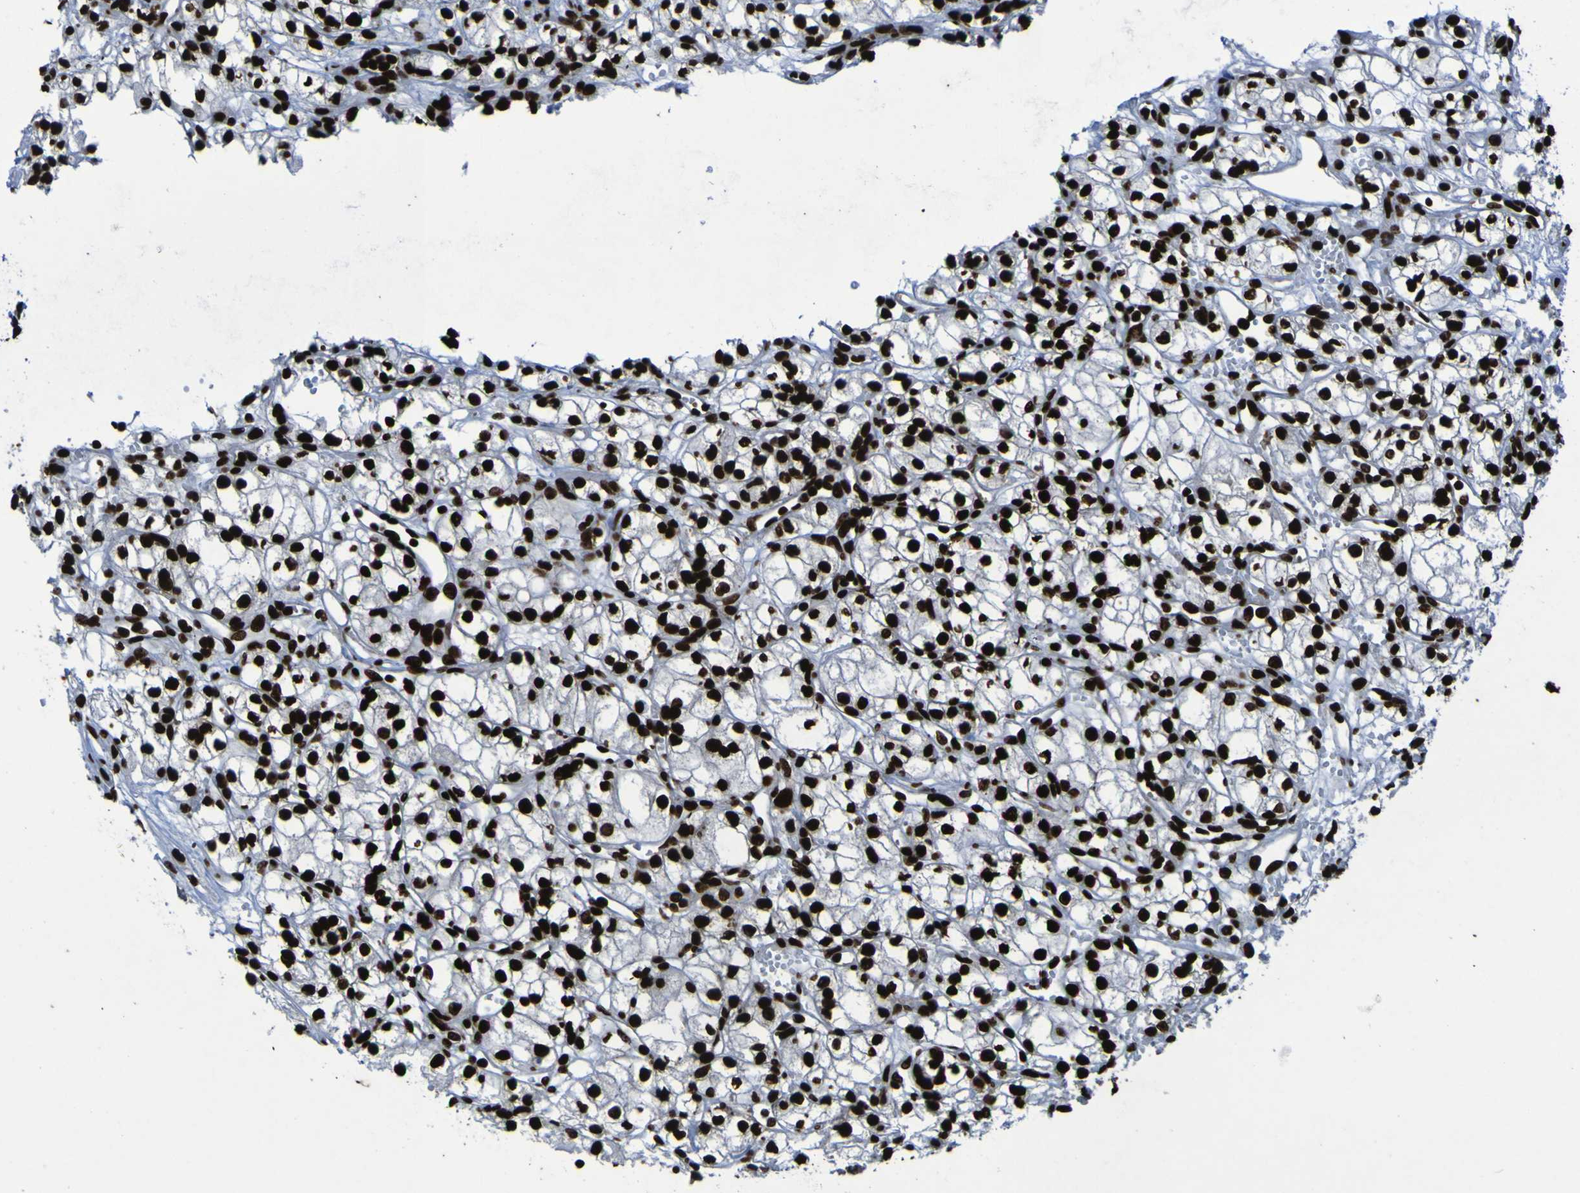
{"staining": {"intensity": "strong", "quantity": ">75%", "location": "nuclear"}, "tissue": "renal cancer", "cell_type": "Tumor cells", "image_type": "cancer", "snomed": [{"axis": "morphology", "description": "Normal tissue, NOS"}, {"axis": "morphology", "description": "Adenocarcinoma, NOS"}, {"axis": "topography", "description": "Kidney"}], "caption": "Renal cancer (adenocarcinoma) stained with IHC exhibits strong nuclear staining in about >75% of tumor cells. (DAB (3,3'-diaminobenzidine) IHC, brown staining for protein, blue staining for nuclei).", "gene": "NPM1", "patient": {"sex": "male", "age": 59}}